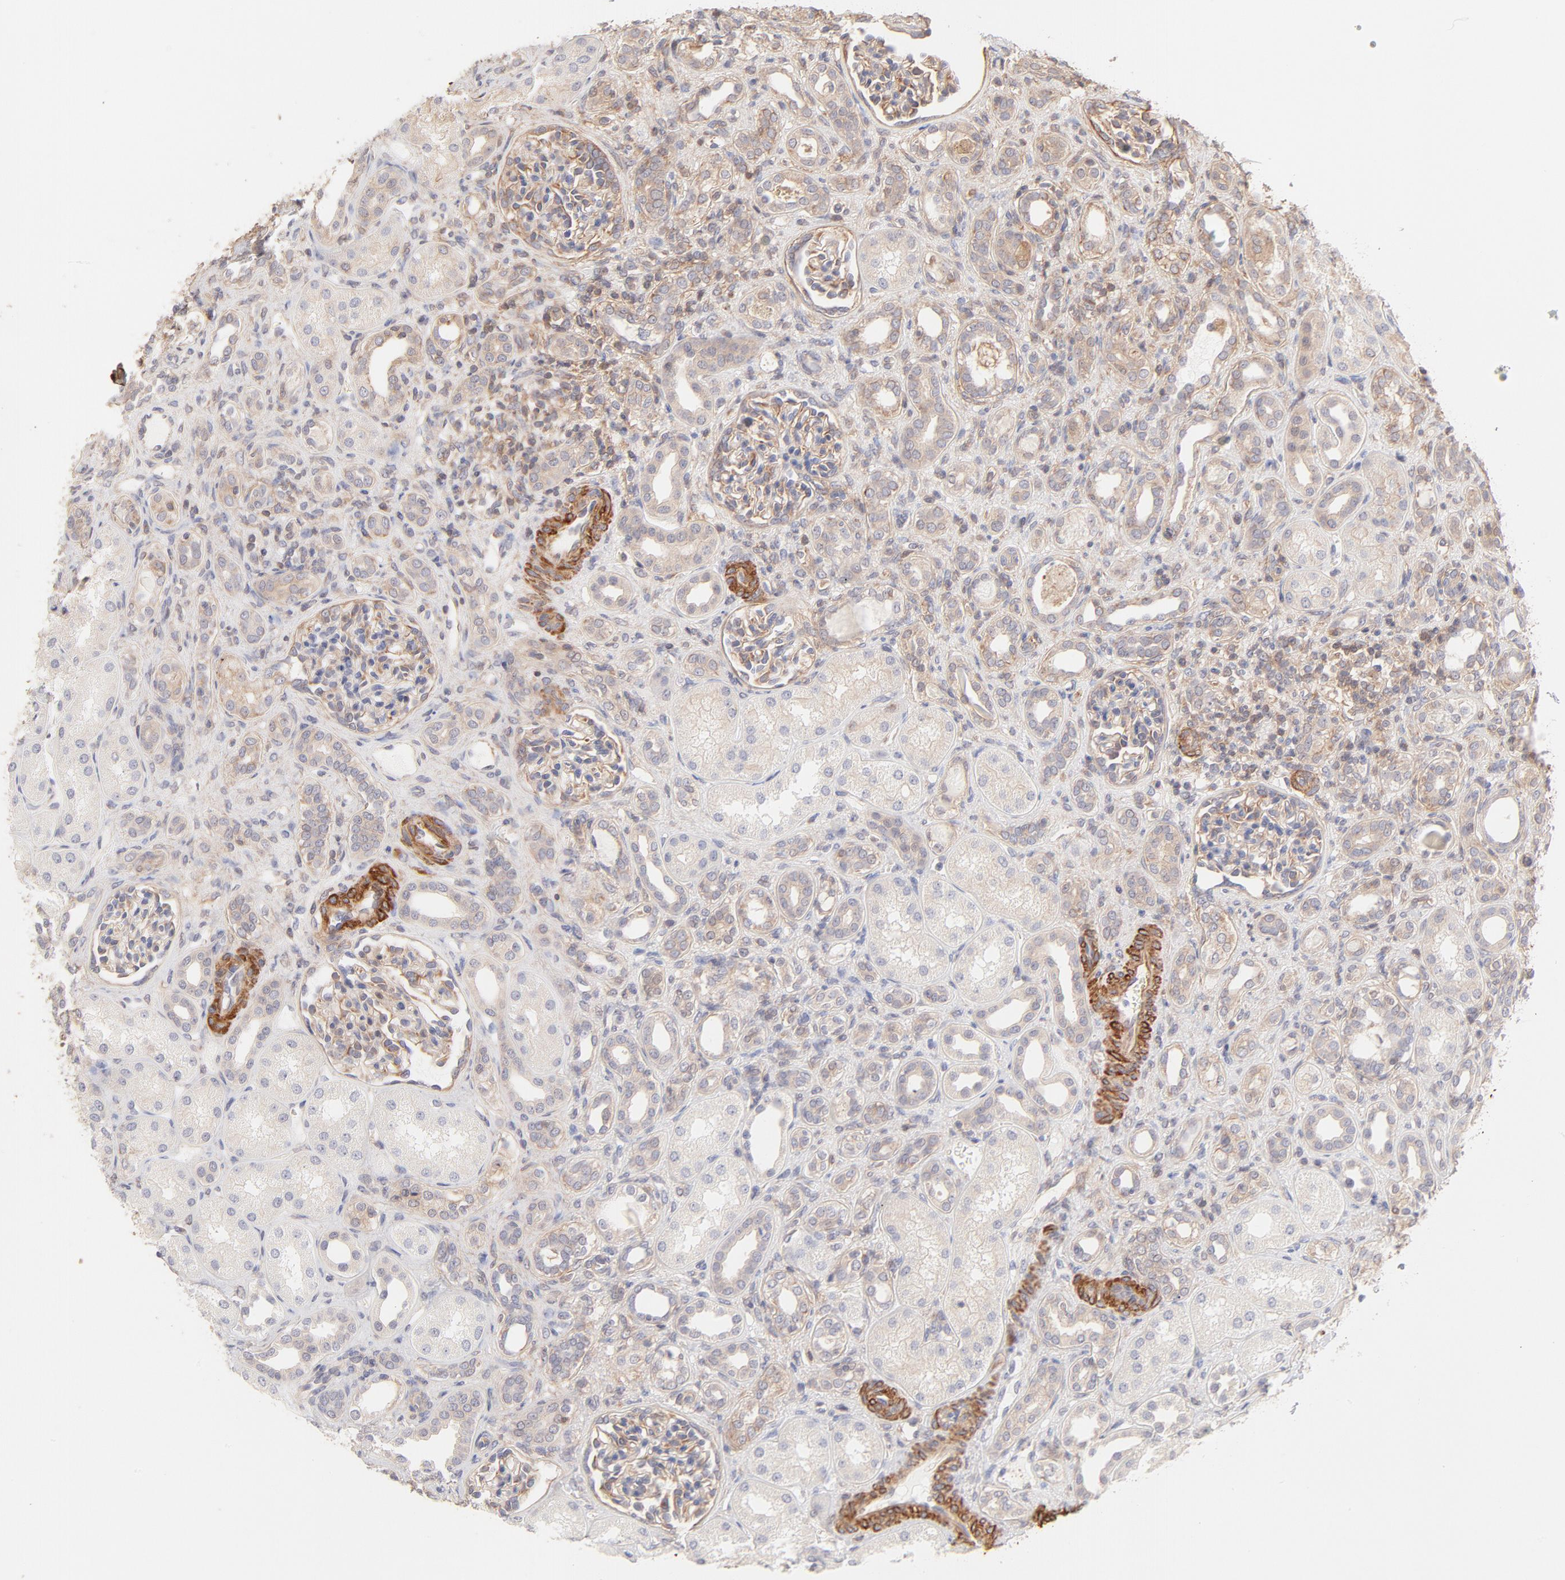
{"staining": {"intensity": "moderate", "quantity": "<25%", "location": "cytoplasmic/membranous"}, "tissue": "kidney", "cell_type": "Cells in glomeruli", "image_type": "normal", "snomed": [{"axis": "morphology", "description": "Normal tissue, NOS"}, {"axis": "topography", "description": "Kidney"}], "caption": "This histopathology image exhibits immunohistochemistry (IHC) staining of normal human kidney, with low moderate cytoplasmic/membranous positivity in approximately <25% of cells in glomeruli.", "gene": "LDLRAP1", "patient": {"sex": "male", "age": 7}}